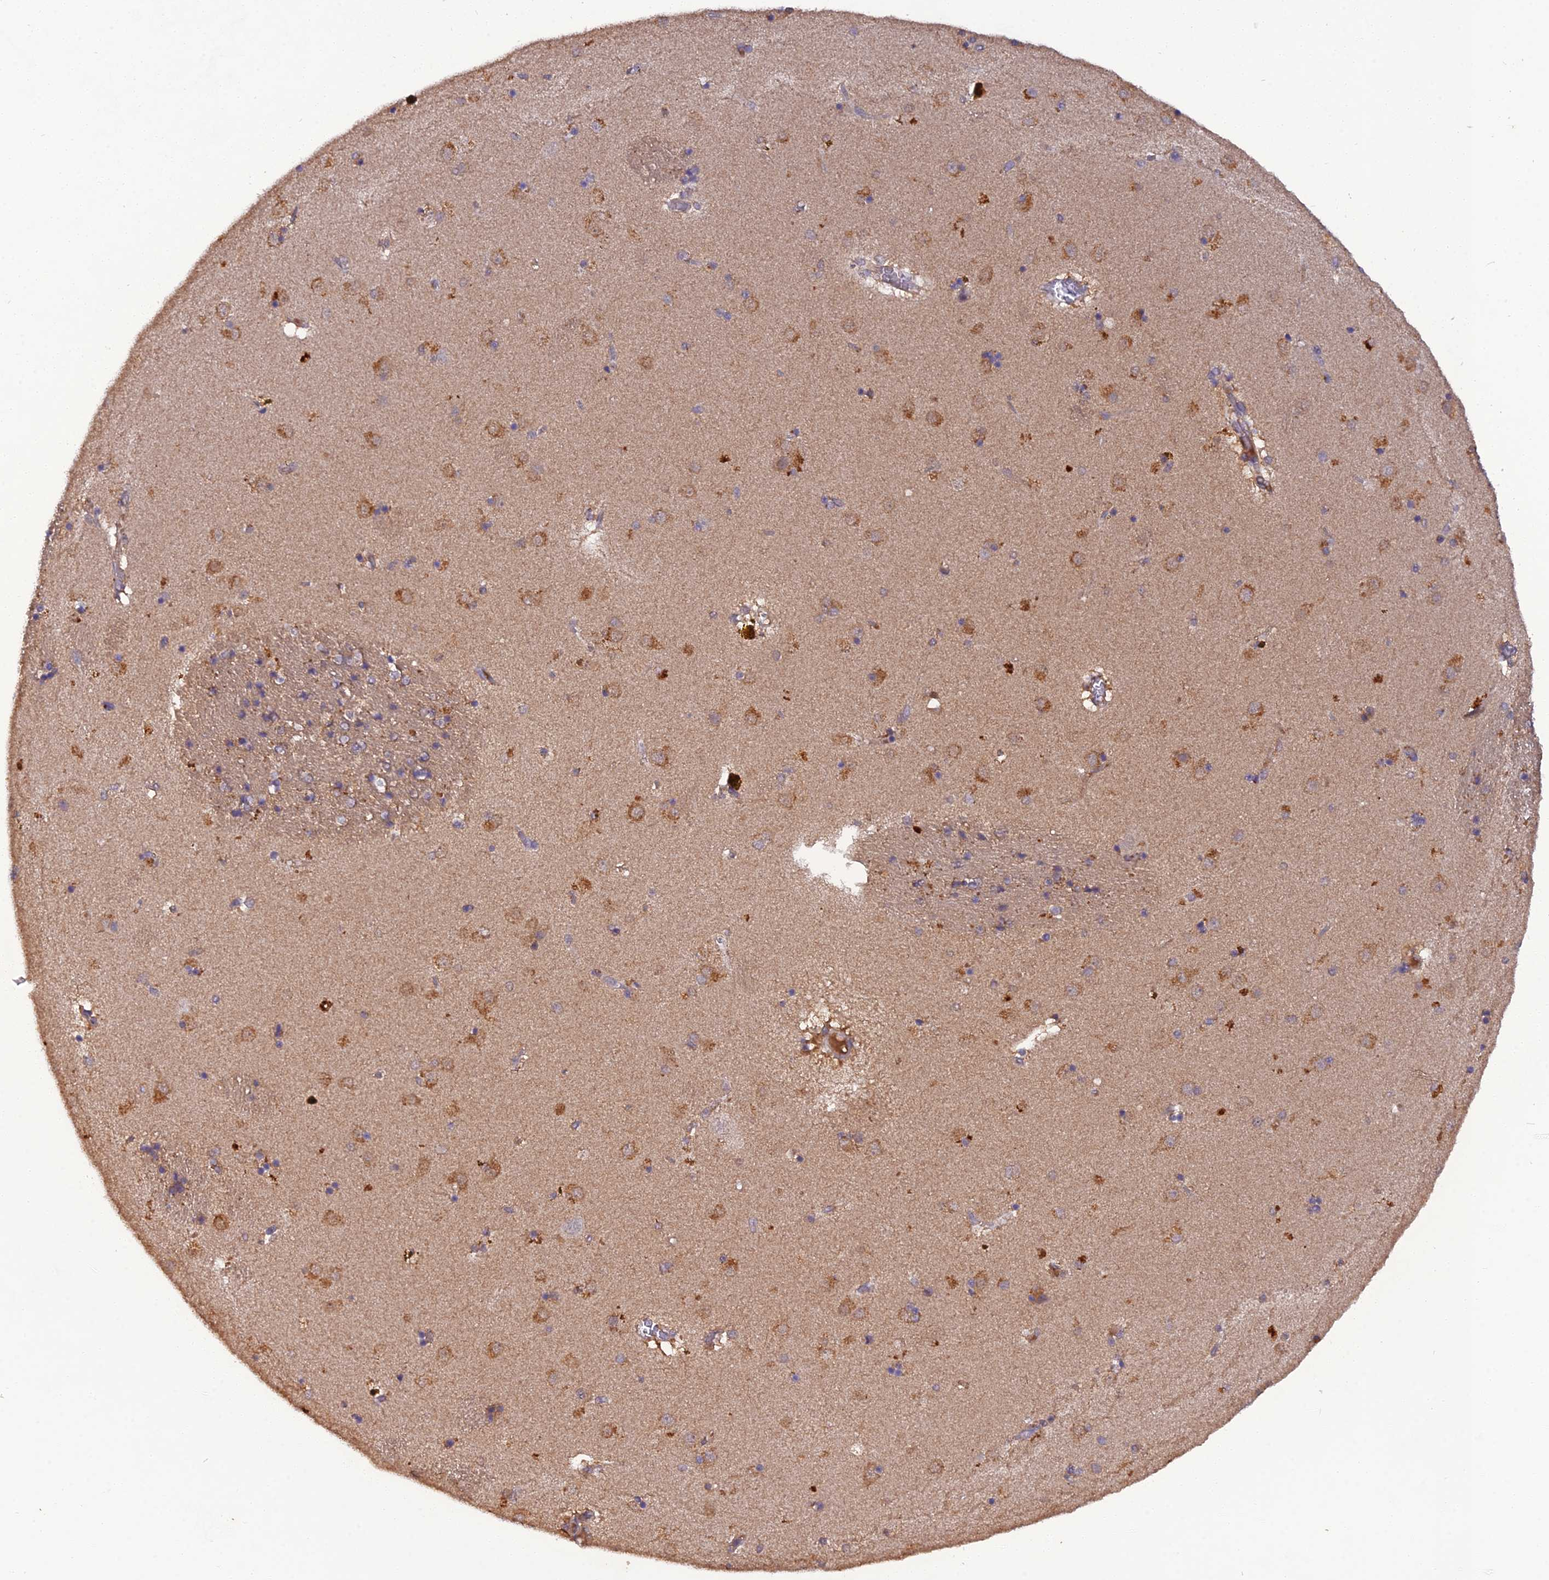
{"staining": {"intensity": "moderate", "quantity": "<25%", "location": "cytoplasmic/membranous"}, "tissue": "caudate", "cell_type": "Glial cells", "image_type": "normal", "snomed": [{"axis": "morphology", "description": "Normal tissue, NOS"}, {"axis": "topography", "description": "Lateral ventricle wall"}], "caption": "Immunohistochemical staining of benign human caudate demonstrates low levels of moderate cytoplasmic/membranous positivity in about <25% of glial cells. (Brightfield microscopy of DAB IHC at high magnification).", "gene": "TMEM258", "patient": {"sex": "male", "age": 70}}